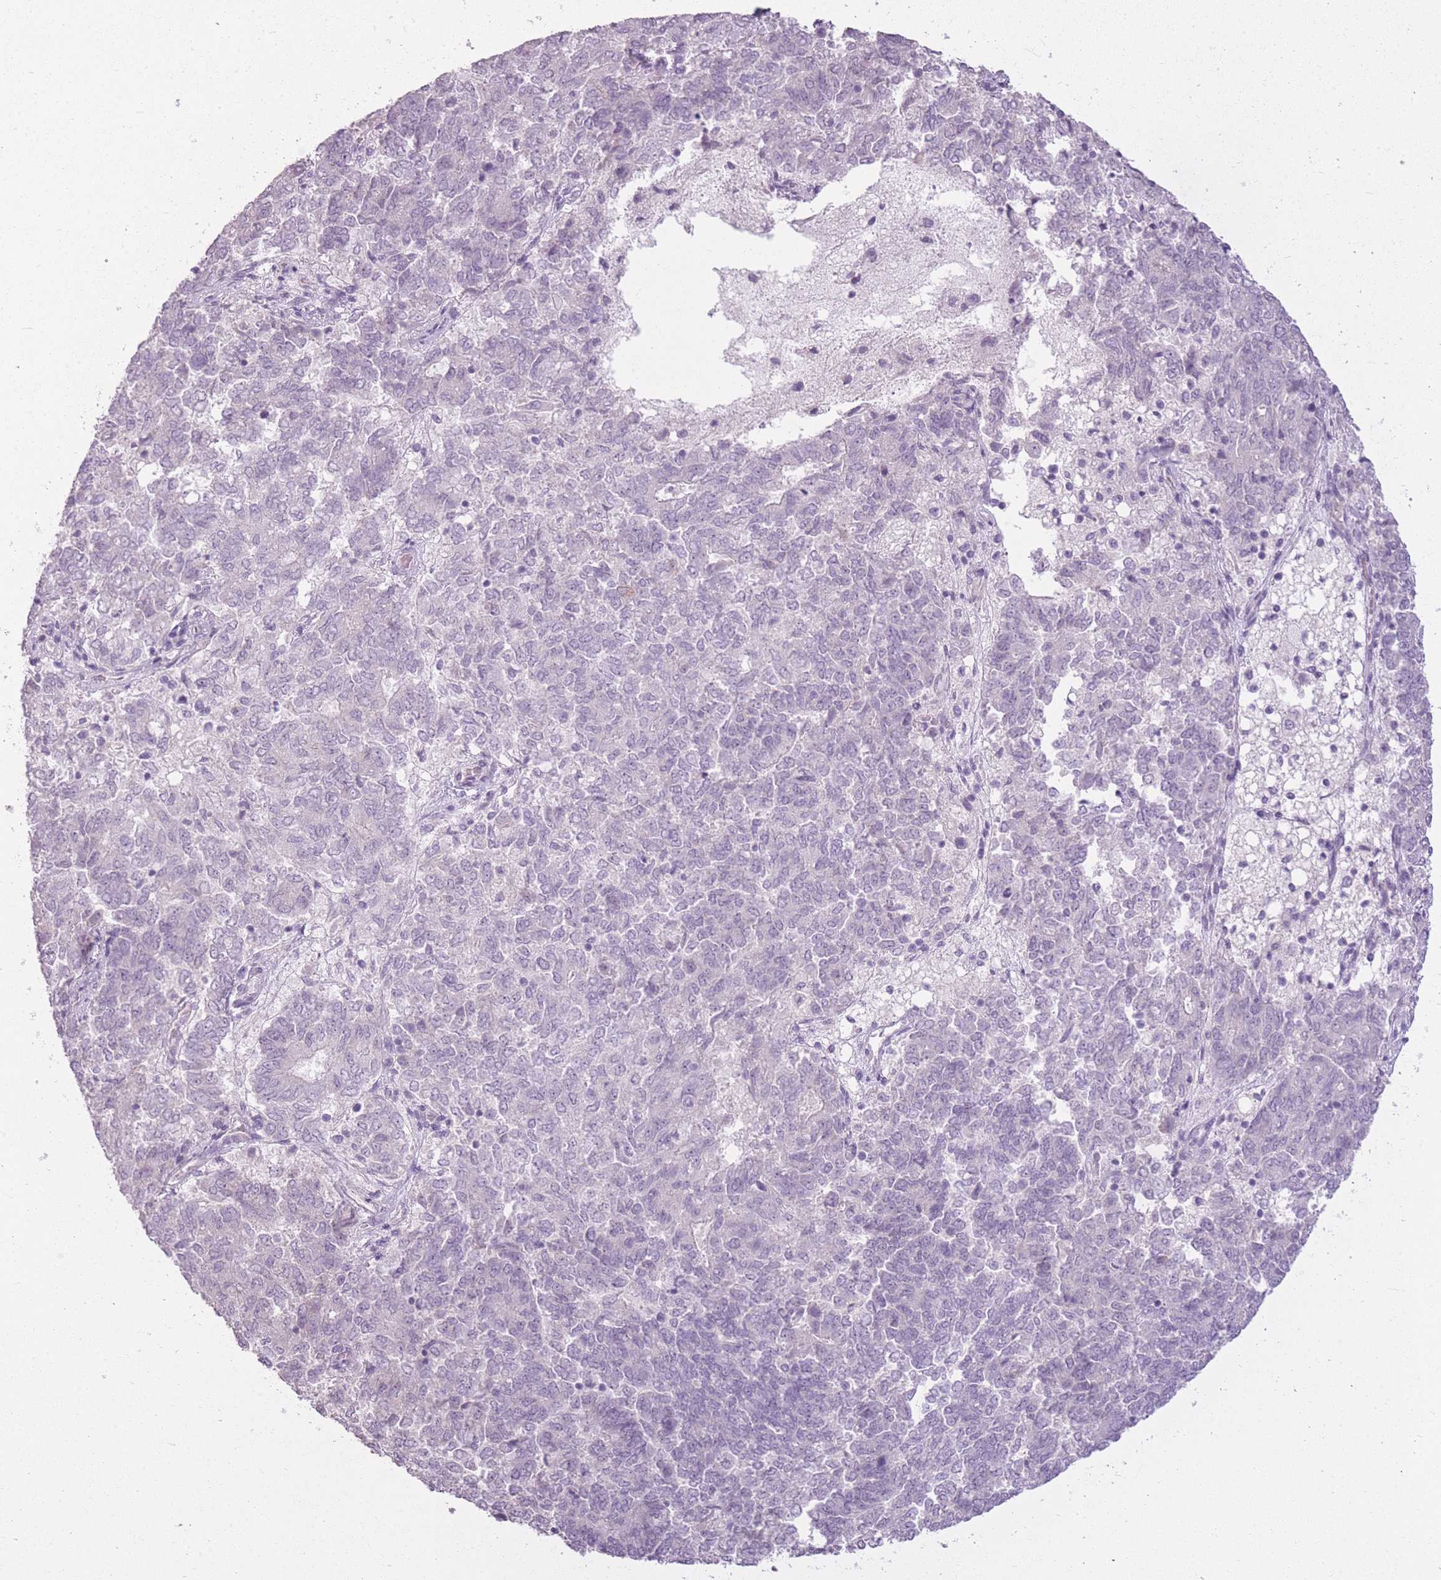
{"staining": {"intensity": "negative", "quantity": "none", "location": "none"}, "tissue": "endometrial cancer", "cell_type": "Tumor cells", "image_type": "cancer", "snomed": [{"axis": "morphology", "description": "Adenocarcinoma, NOS"}, {"axis": "topography", "description": "Endometrium"}], "caption": "Endometrial adenocarcinoma stained for a protein using IHC reveals no staining tumor cells.", "gene": "ZBTB24", "patient": {"sex": "female", "age": 80}}